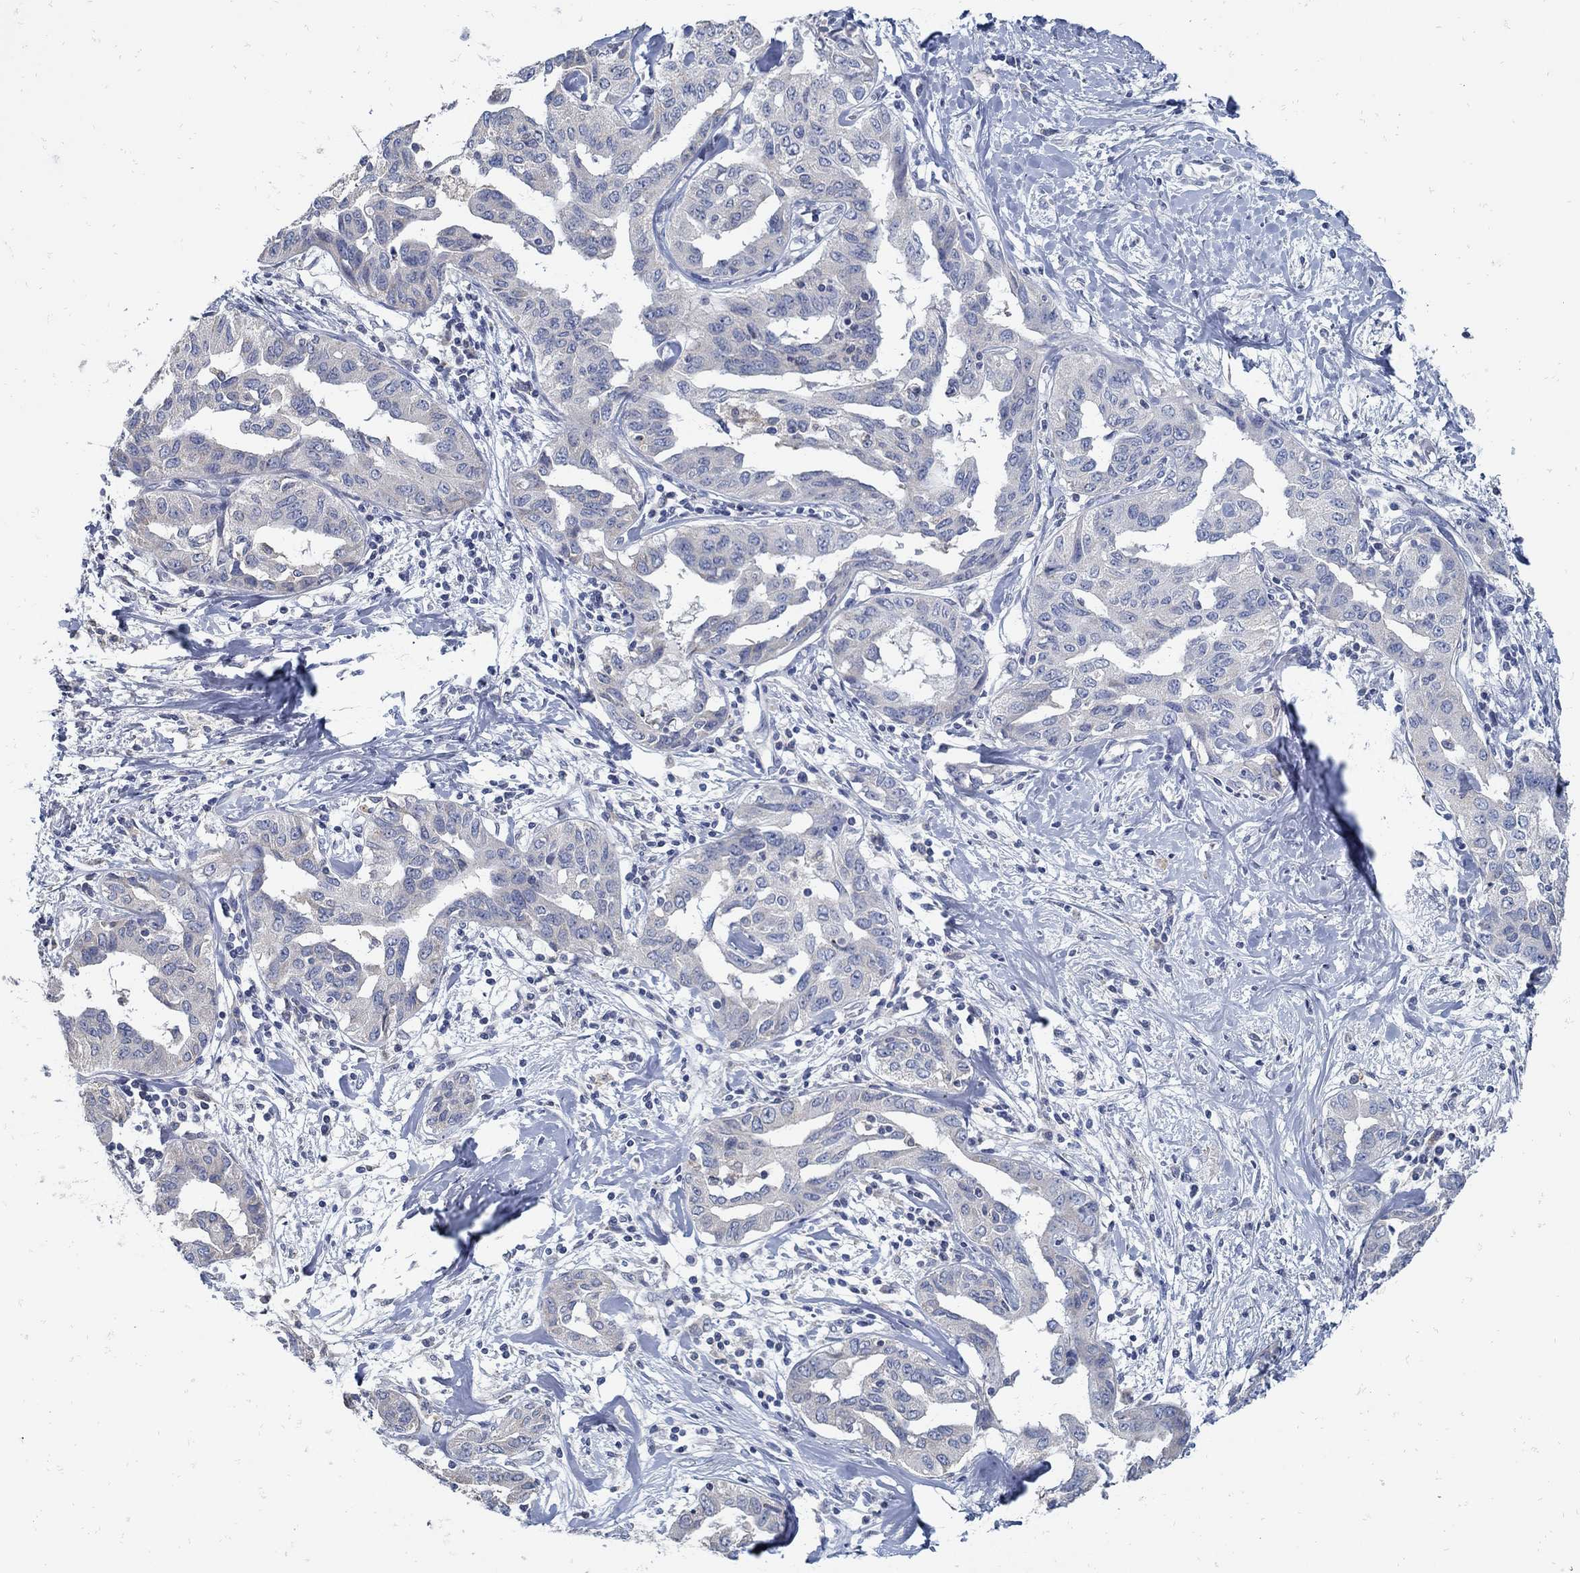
{"staining": {"intensity": "negative", "quantity": "none", "location": "none"}, "tissue": "liver cancer", "cell_type": "Tumor cells", "image_type": "cancer", "snomed": [{"axis": "morphology", "description": "Cholangiocarcinoma"}, {"axis": "topography", "description": "Liver"}], "caption": "Tumor cells are negative for brown protein staining in liver cancer.", "gene": "ZFAND4", "patient": {"sex": "male", "age": 59}}